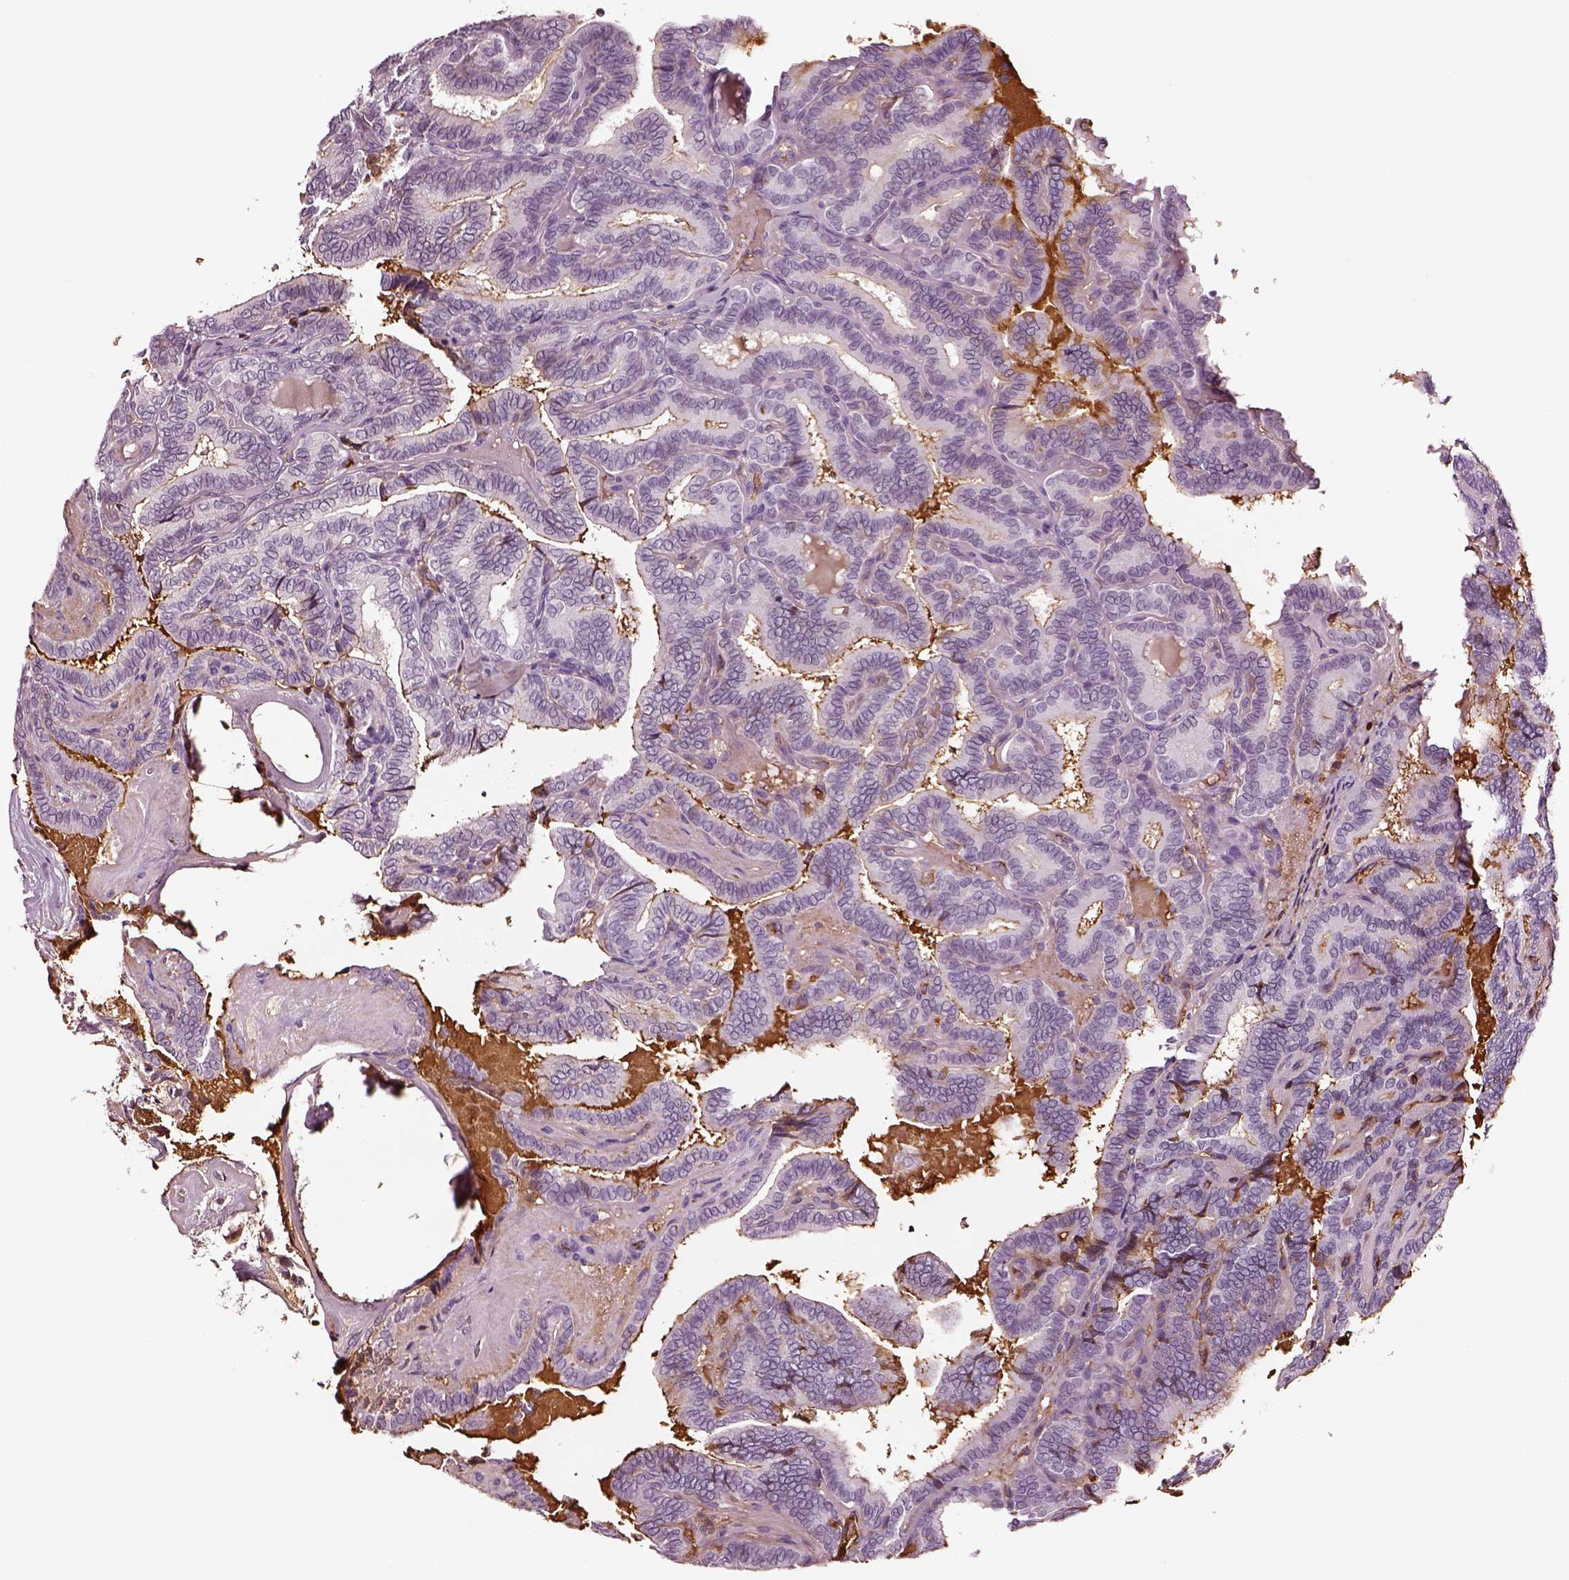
{"staining": {"intensity": "negative", "quantity": "none", "location": "none"}, "tissue": "thyroid cancer", "cell_type": "Tumor cells", "image_type": "cancer", "snomed": [{"axis": "morphology", "description": "Papillary adenocarcinoma, NOS"}, {"axis": "topography", "description": "Thyroid gland"}], "caption": "Thyroid papillary adenocarcinoma was stained to show a protein in brown. There is no significant expression in tumor cells.", "gene": "TF", "patient": {"sex": "female", "age": 21}}